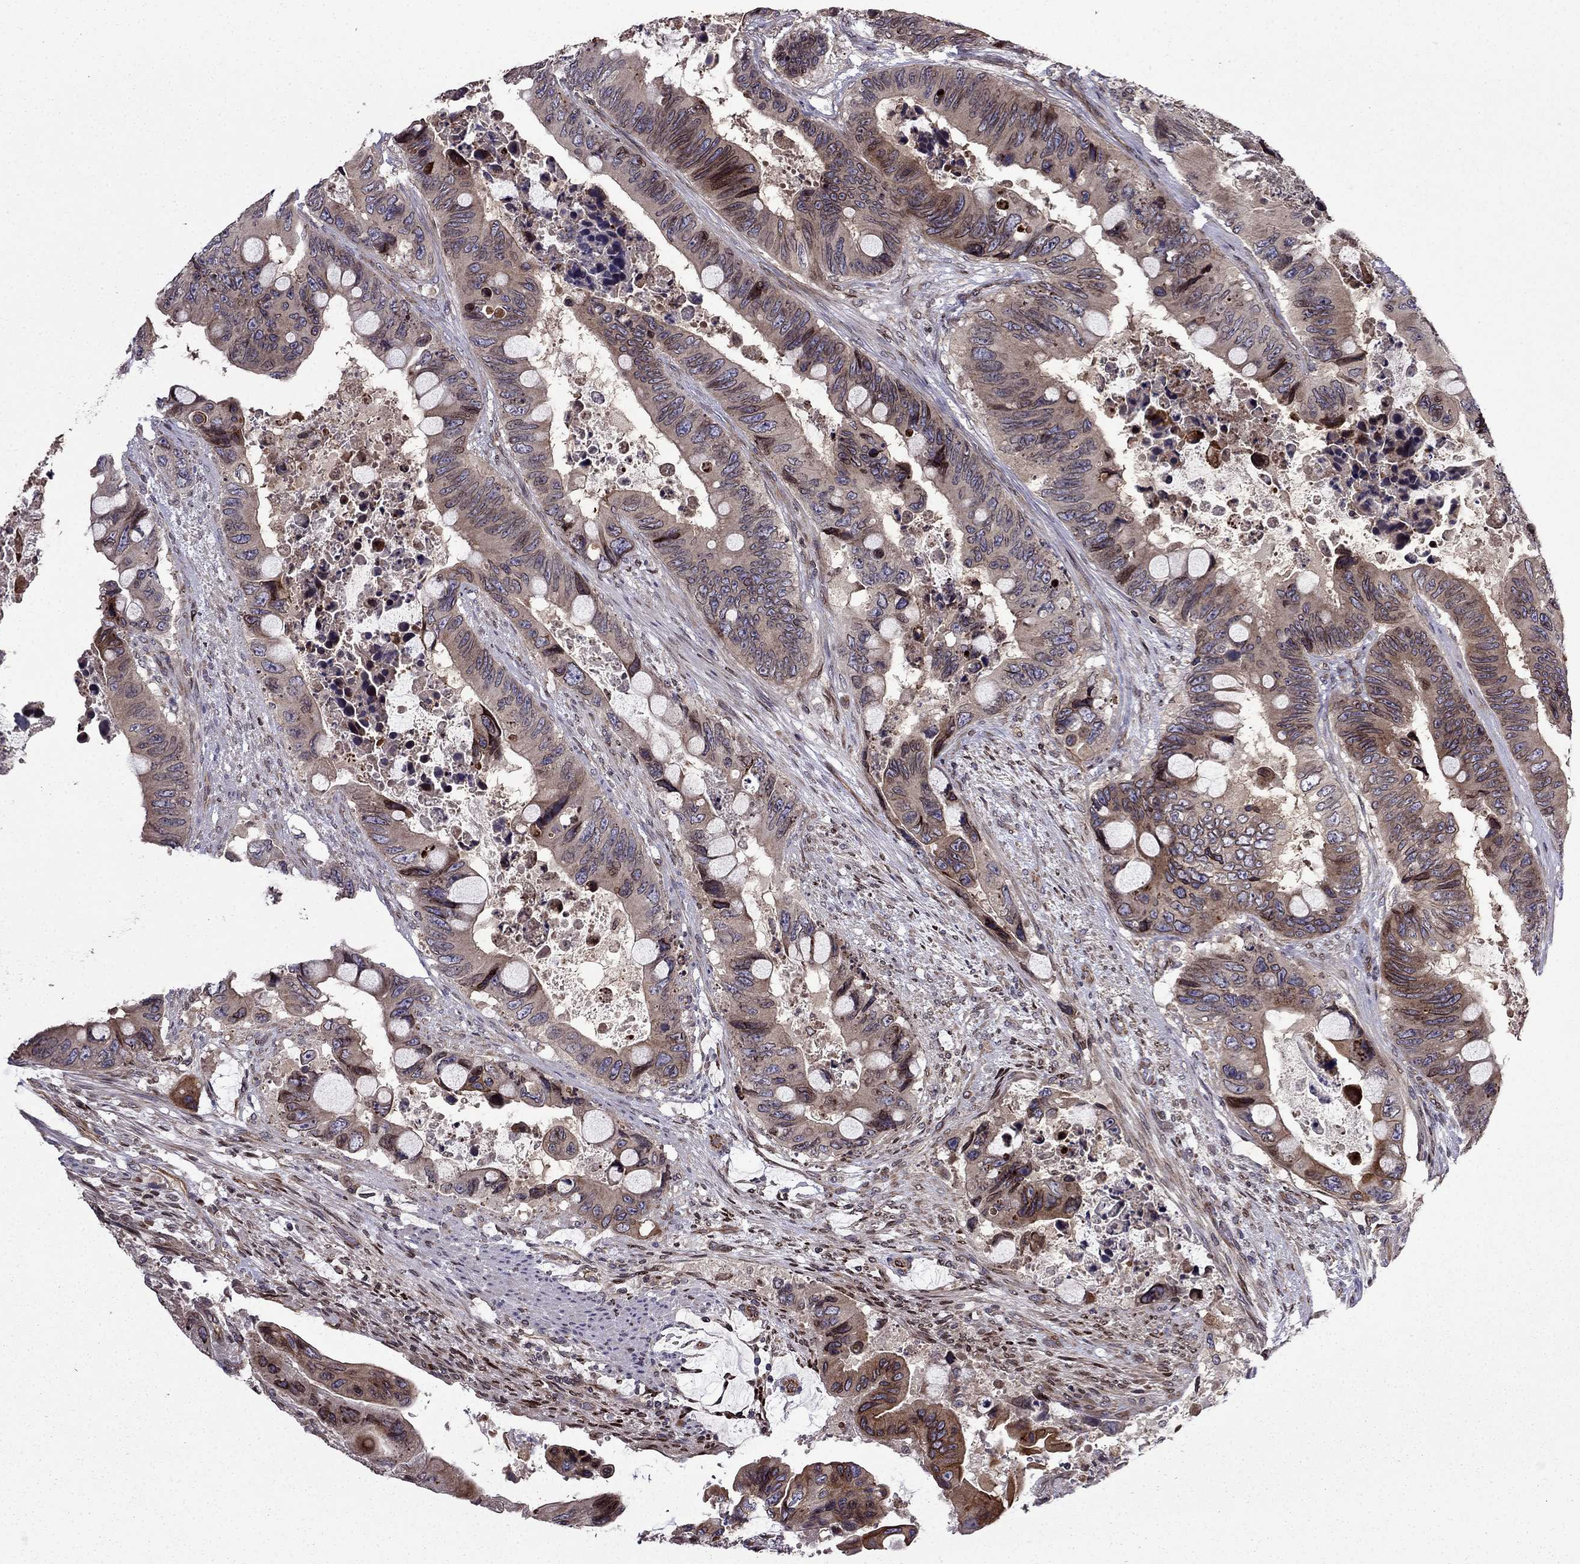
{"staining": {"intensity": "moderate", "quantity": "25%-75%", "location": "cytoplasmic/membranous"}, "tissue": "colorectal cancer", "cell_type": "Tumor cells", "image_type": "cancer", "snomed": [{"axis": "morphology", "description": "Adenocarcinoma, NOS"}, {"axis": "topography", "description": "Rectum"}], "caption": "Colorectal cancer (adenocarcinoma) tissue shows moderate cytoplasmic/membranous staining in approximately 25%-75% of tumor cells", "gene": "CDC42BPA", "patient": {"sex": "male", "age": 63}}